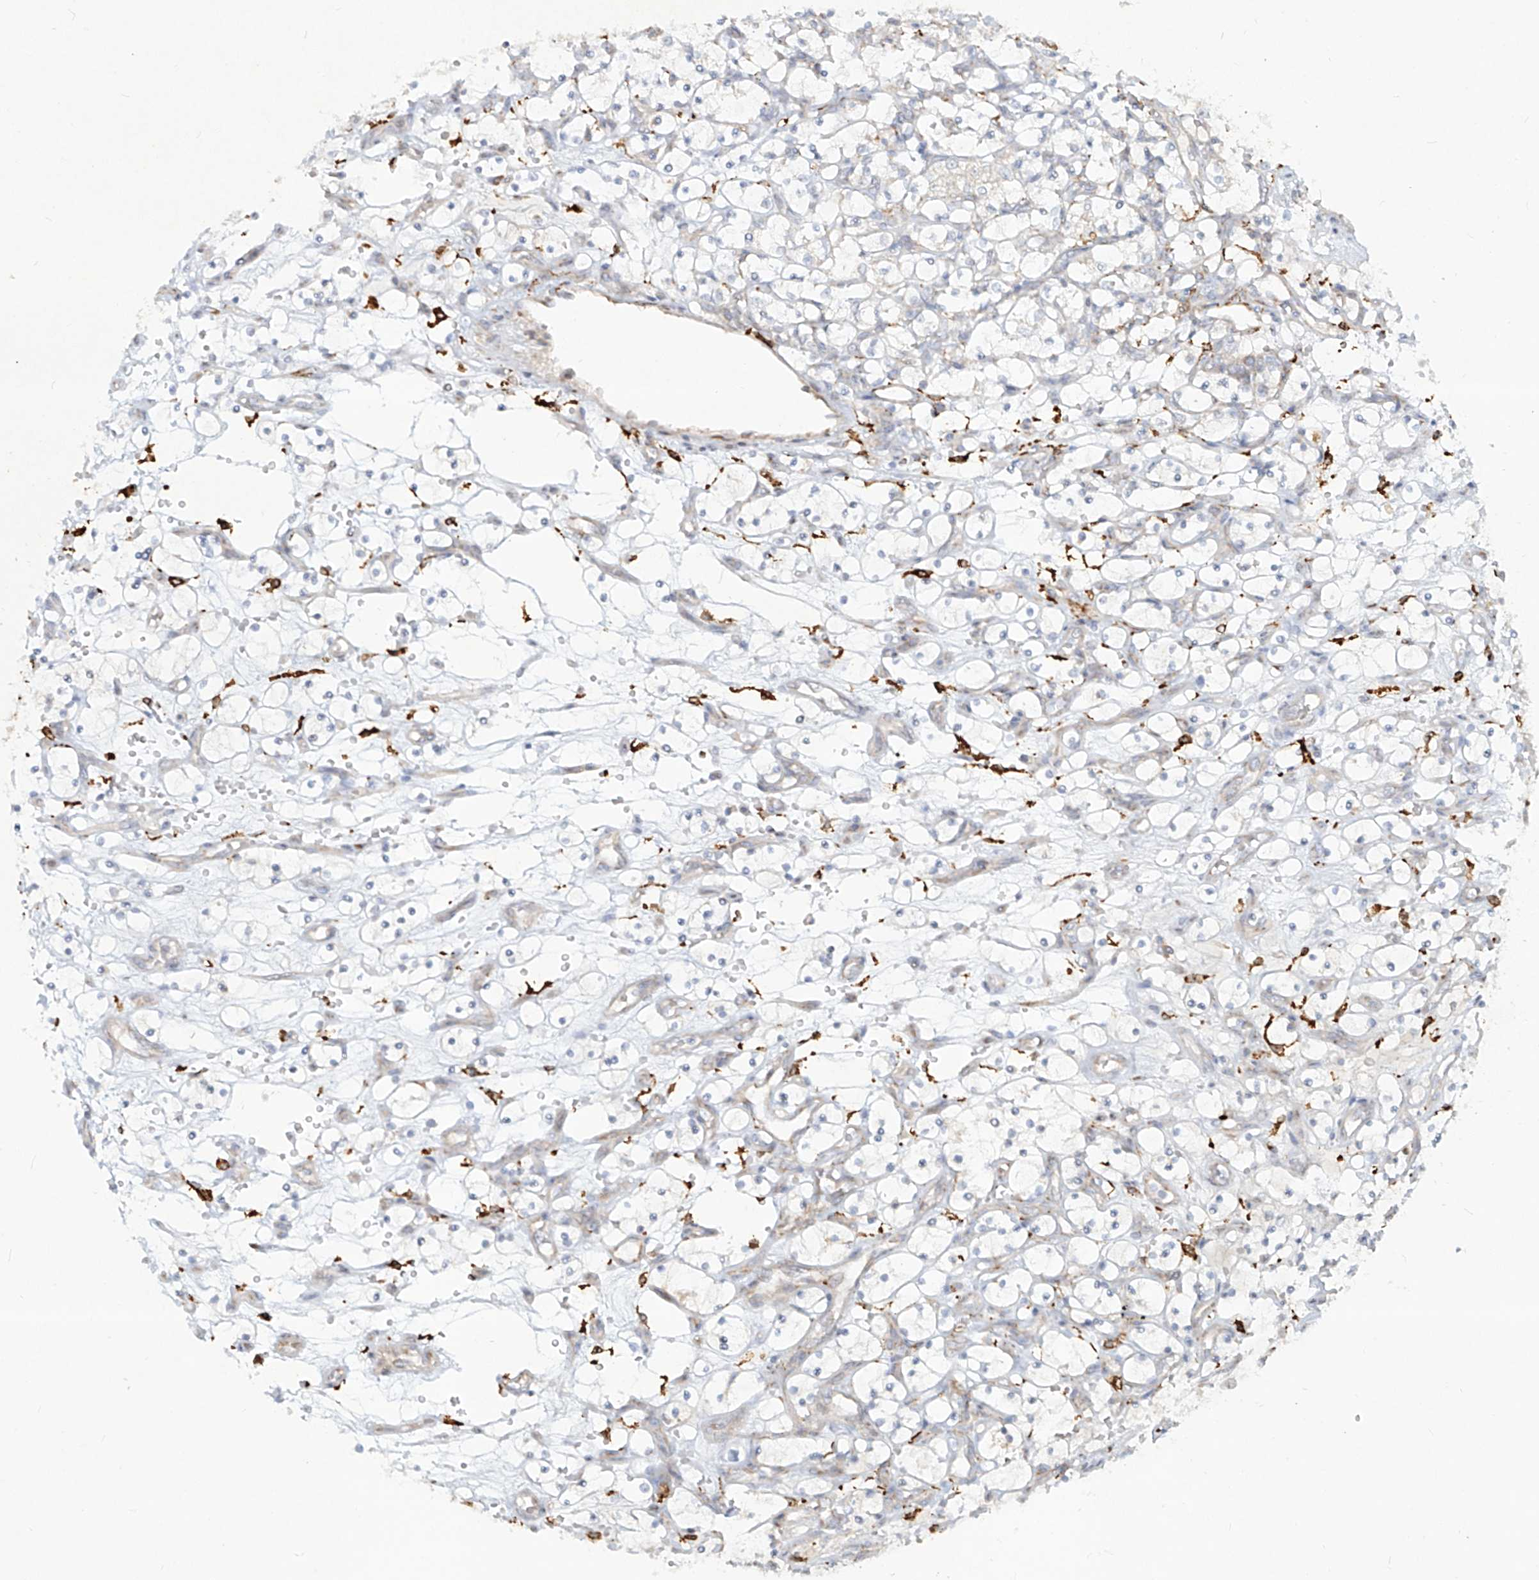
{"staining": {"intensity": "negative", "quantity": "none", "location": "none"}, "tissue": "renal cancer", "cell_type": "Tumor cells", "image_type": "cancer", "snomed": [{"axis": "morphology", "description": "Adenocarcinoma, NOS"}, {"axis": "topography", "description": "Kidney"}], "caption": "Tumor cells show no significant protein staining in adenocarcinoma (renal).", "gene": "CD209", "patient": {"sex": "female", "age": 69}}